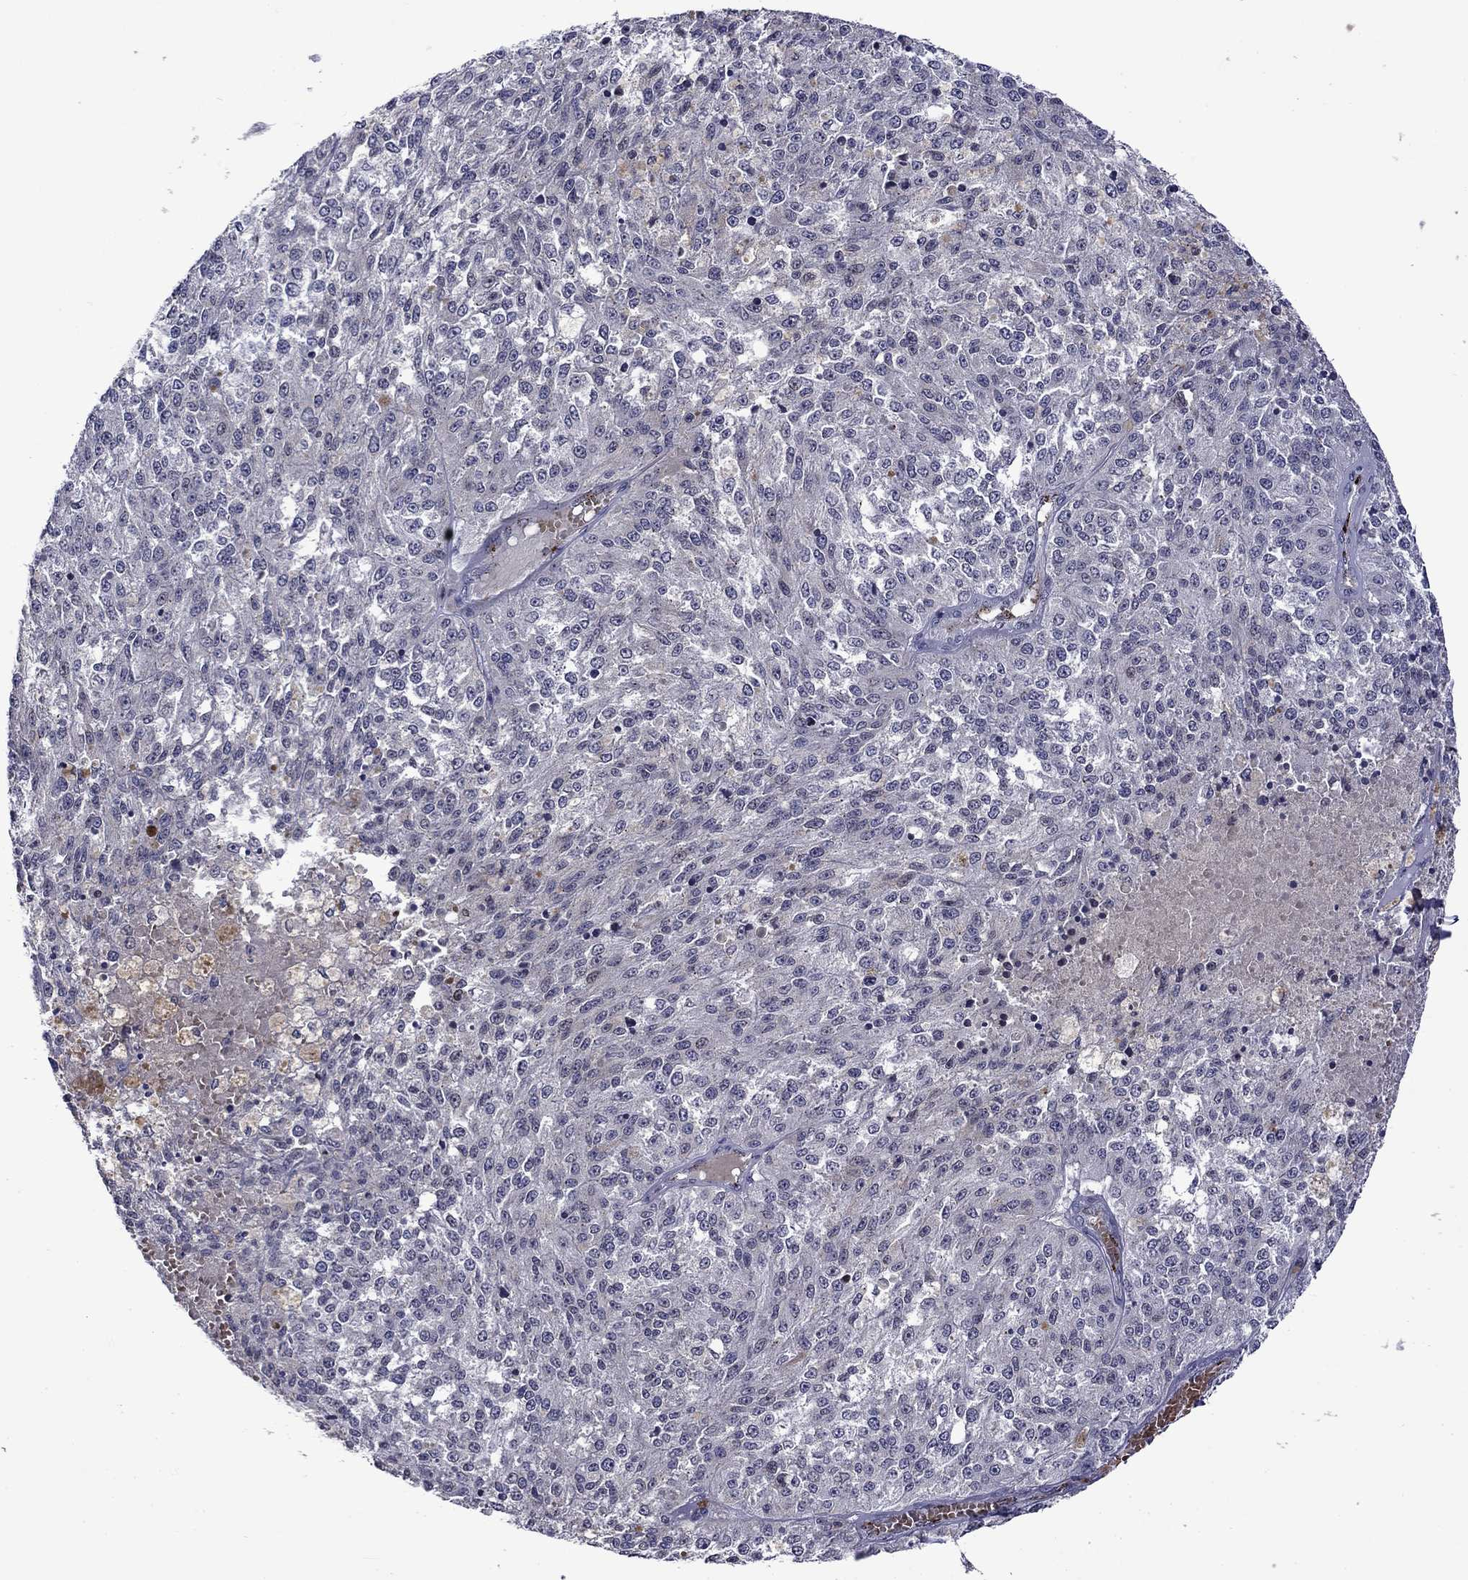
{"staining": {"intensity": "negative", "quantity": "none", "location": "none"}, "tissue": "melanoma", "cell_type": "Tumor cells", "image_type": "cancer", "snomed": [{"axis": "morphology", "description": "Malignant melanoma, Metastatic site"}, {"axis": "topography", "description": "Lymph node"}], "caption": "This is an immunohistochemistry micrograph of human malignant melanoma (metastatic site). There is no staining in tumor cells.", "gene": "SLITRK1", "patient": {"sex": "female", "age": 64}}